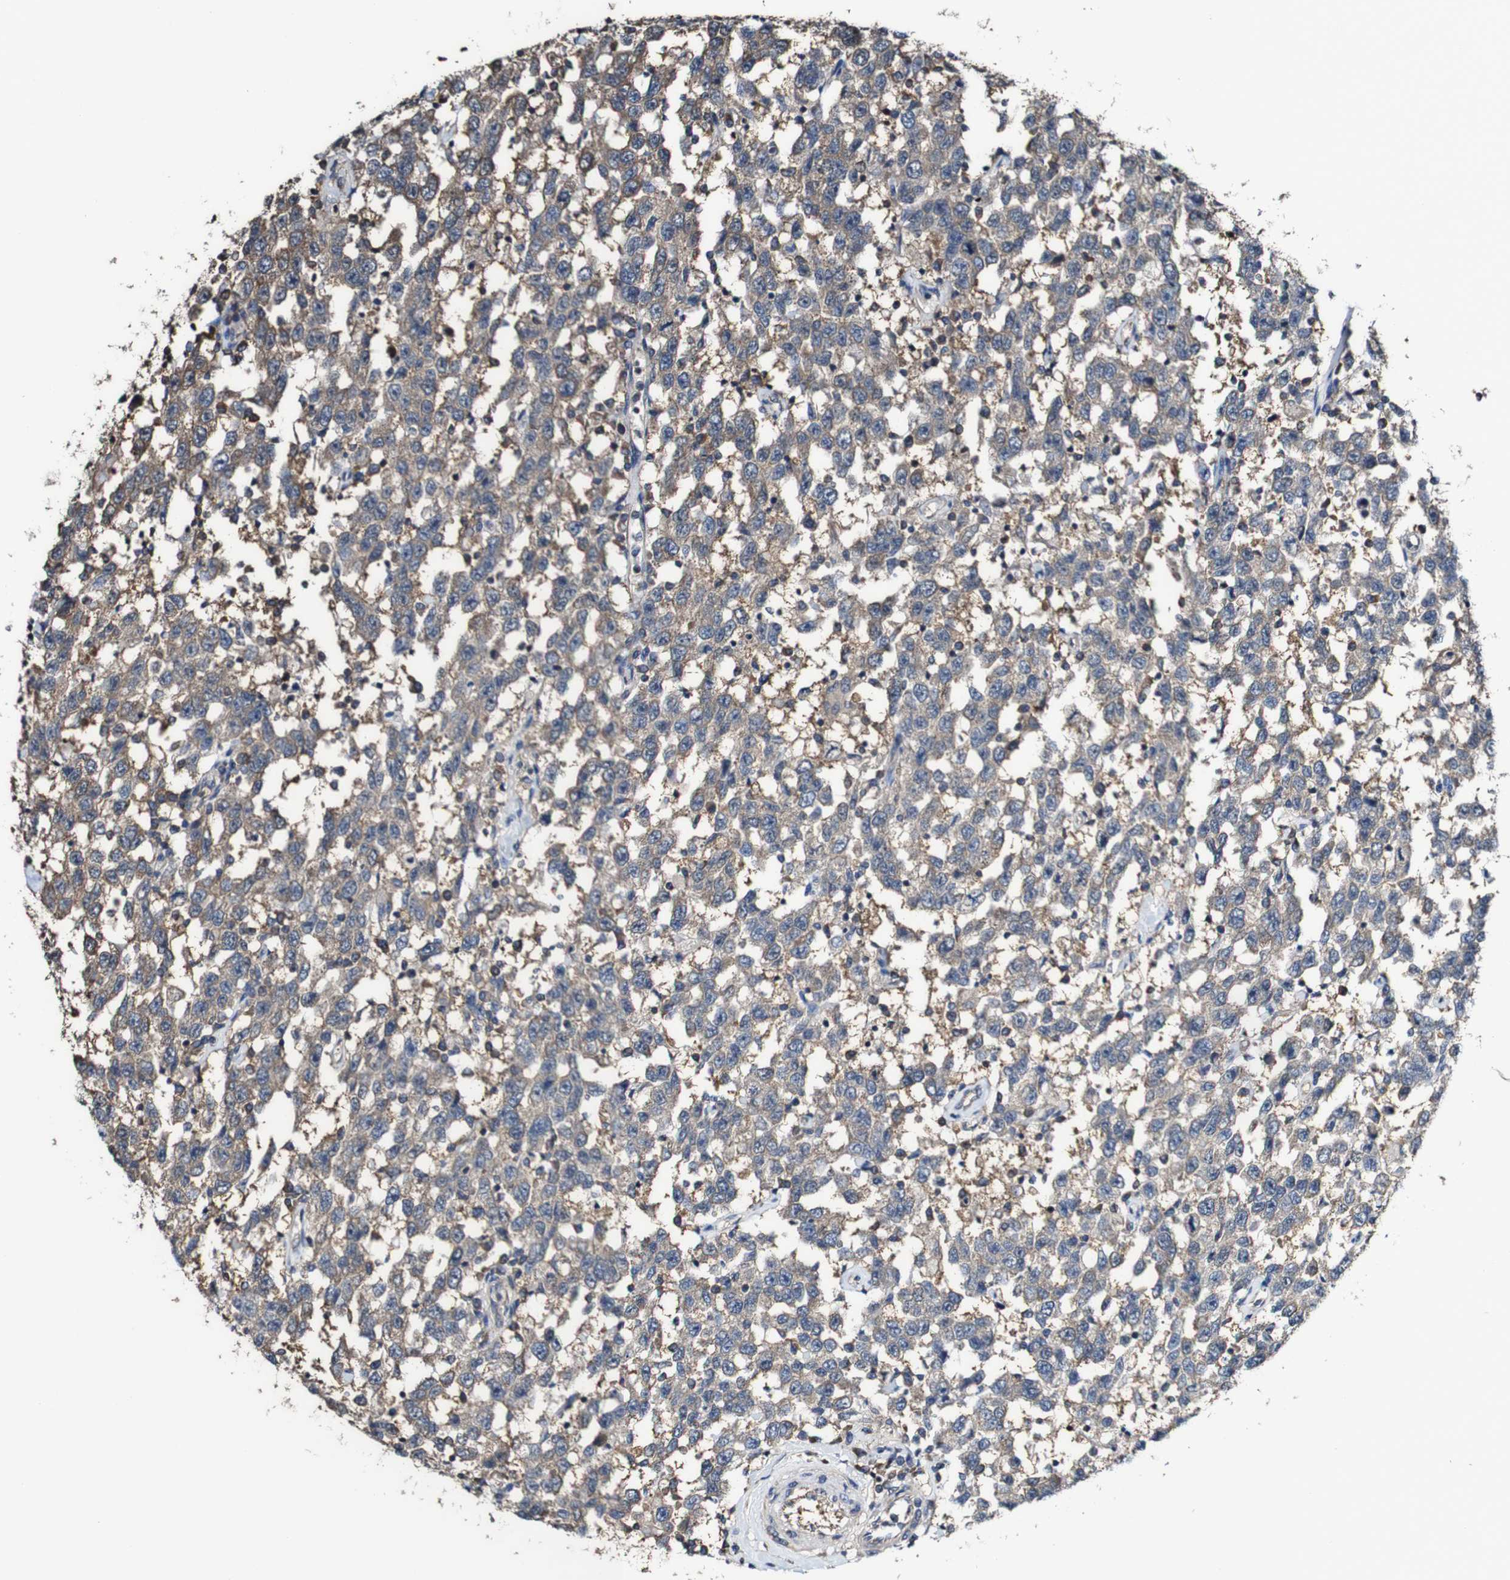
{"staining": {"intensity": "moderate", "quantity": ">75%", "location": "cytoplasmic/membranous"}, "tissue": "testis cancer", "cell_type": "Tumor cells", "image_type": "cancer", "snomed": [{"axis": "morphology", "description": "Seminoma, NOS"}, {"axis": "topography", "description": "Testis"}], "caption": "Immunohistochemical staining of seminoma (testis) exhibits medium levels of moderate cytoplasmic/membranous expression in about >75% of tumor cells.", "gene": "PTPRR", "patient": {"sex": "male", "age": 41}}